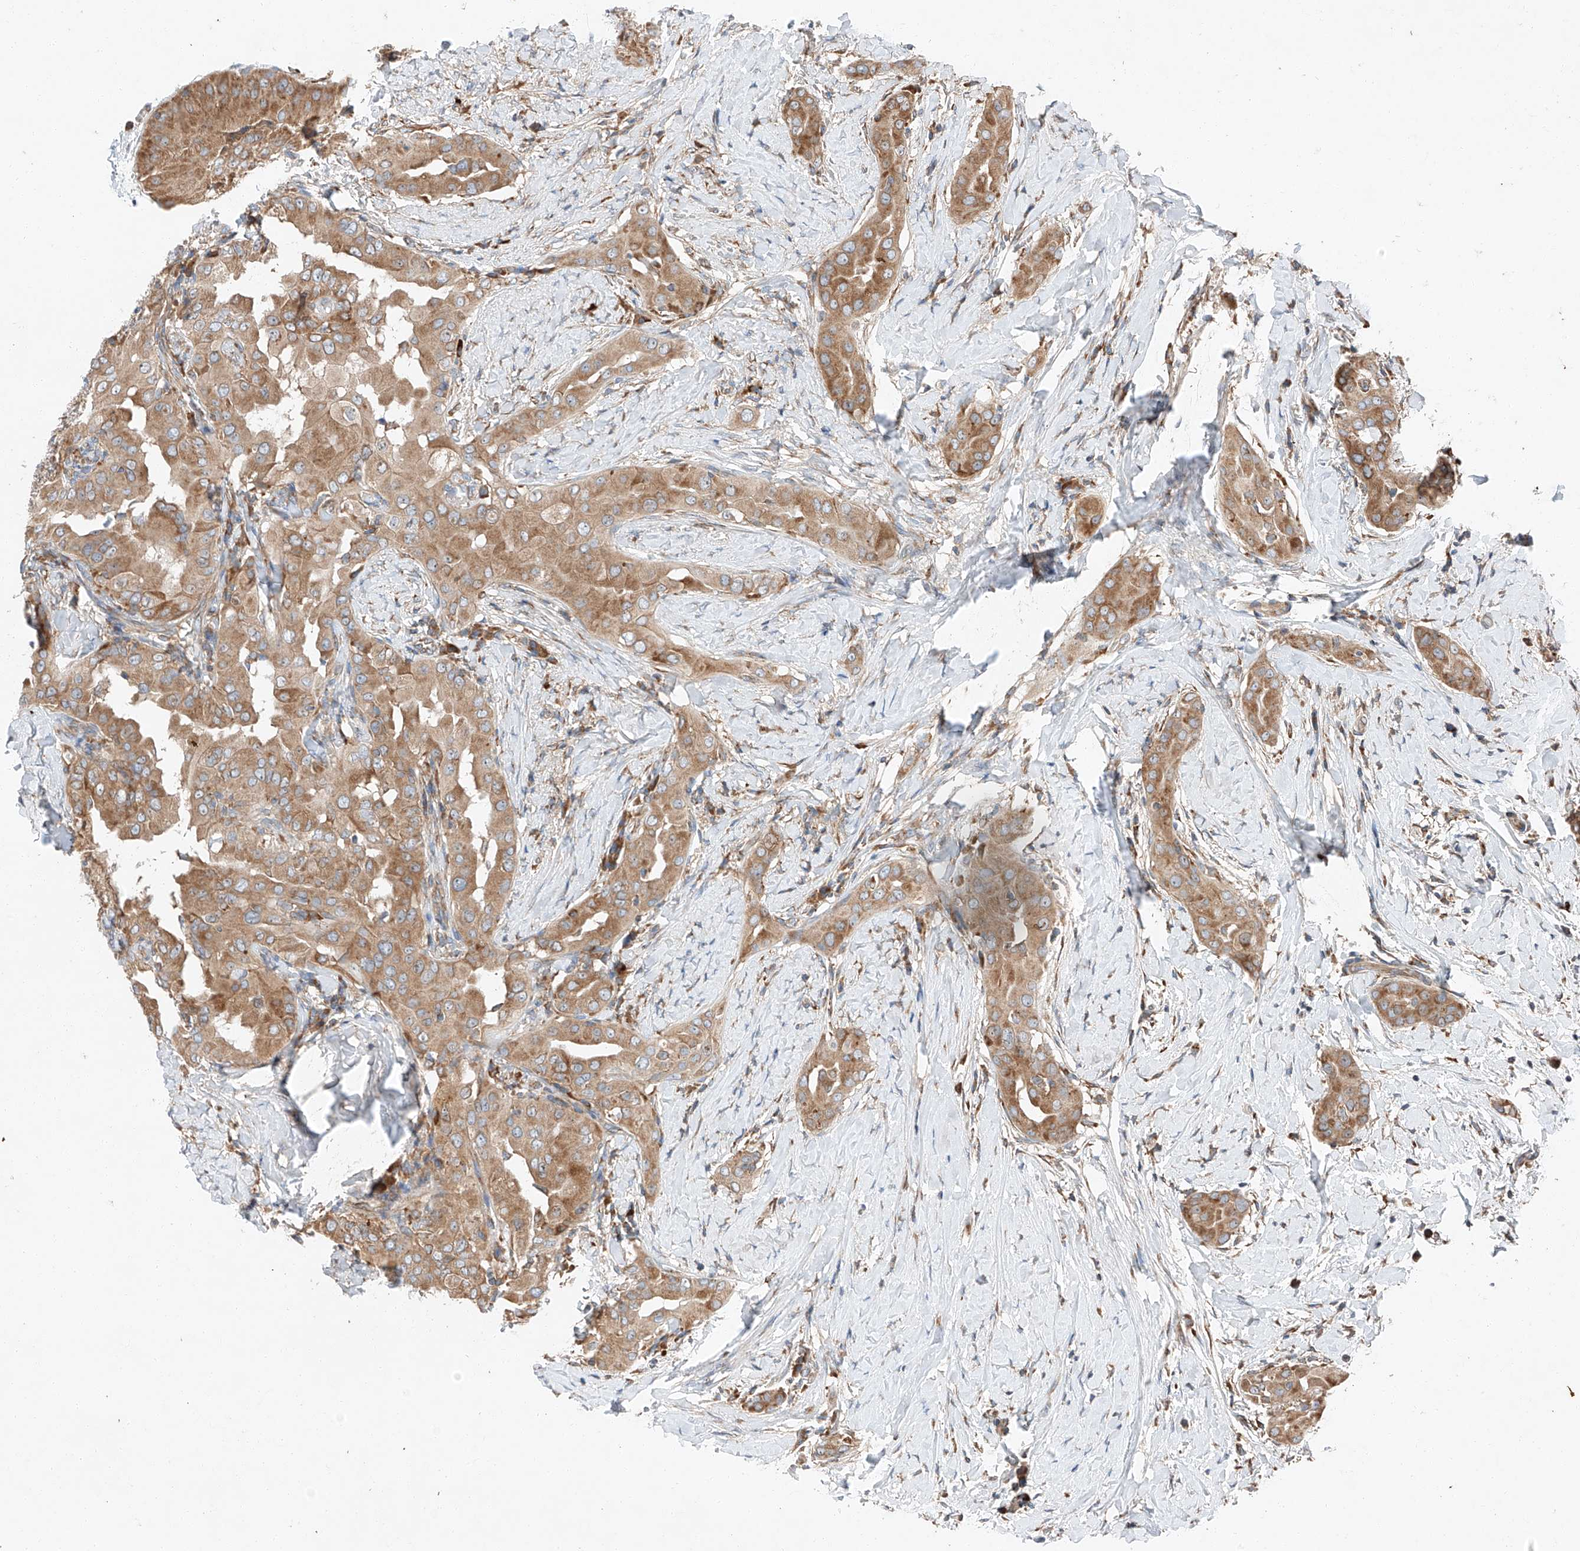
{"staining": {"intensity": "strong", "quantity": ">75%", "location": "cytoplasmic/membranous"}, "tissue": "thyroid cancer", "cell_type": "Tumor cells", "image_type": "cancer", "snomed": [{"axis": "morphology", "description": "Papillary adenocarcinoma, NOS"}, {"axis": "topography", "description": "Thyroid gland"}], "caption": "Brown immunohistochemical staining in human papillary adenocarcinoma (thyroid) demonstrates strong cytoplasmic/membranous positivity in about >75% of tumor cells.", "gene": "ZC3H15", "patient": {"sex": "male", "age": 33}}